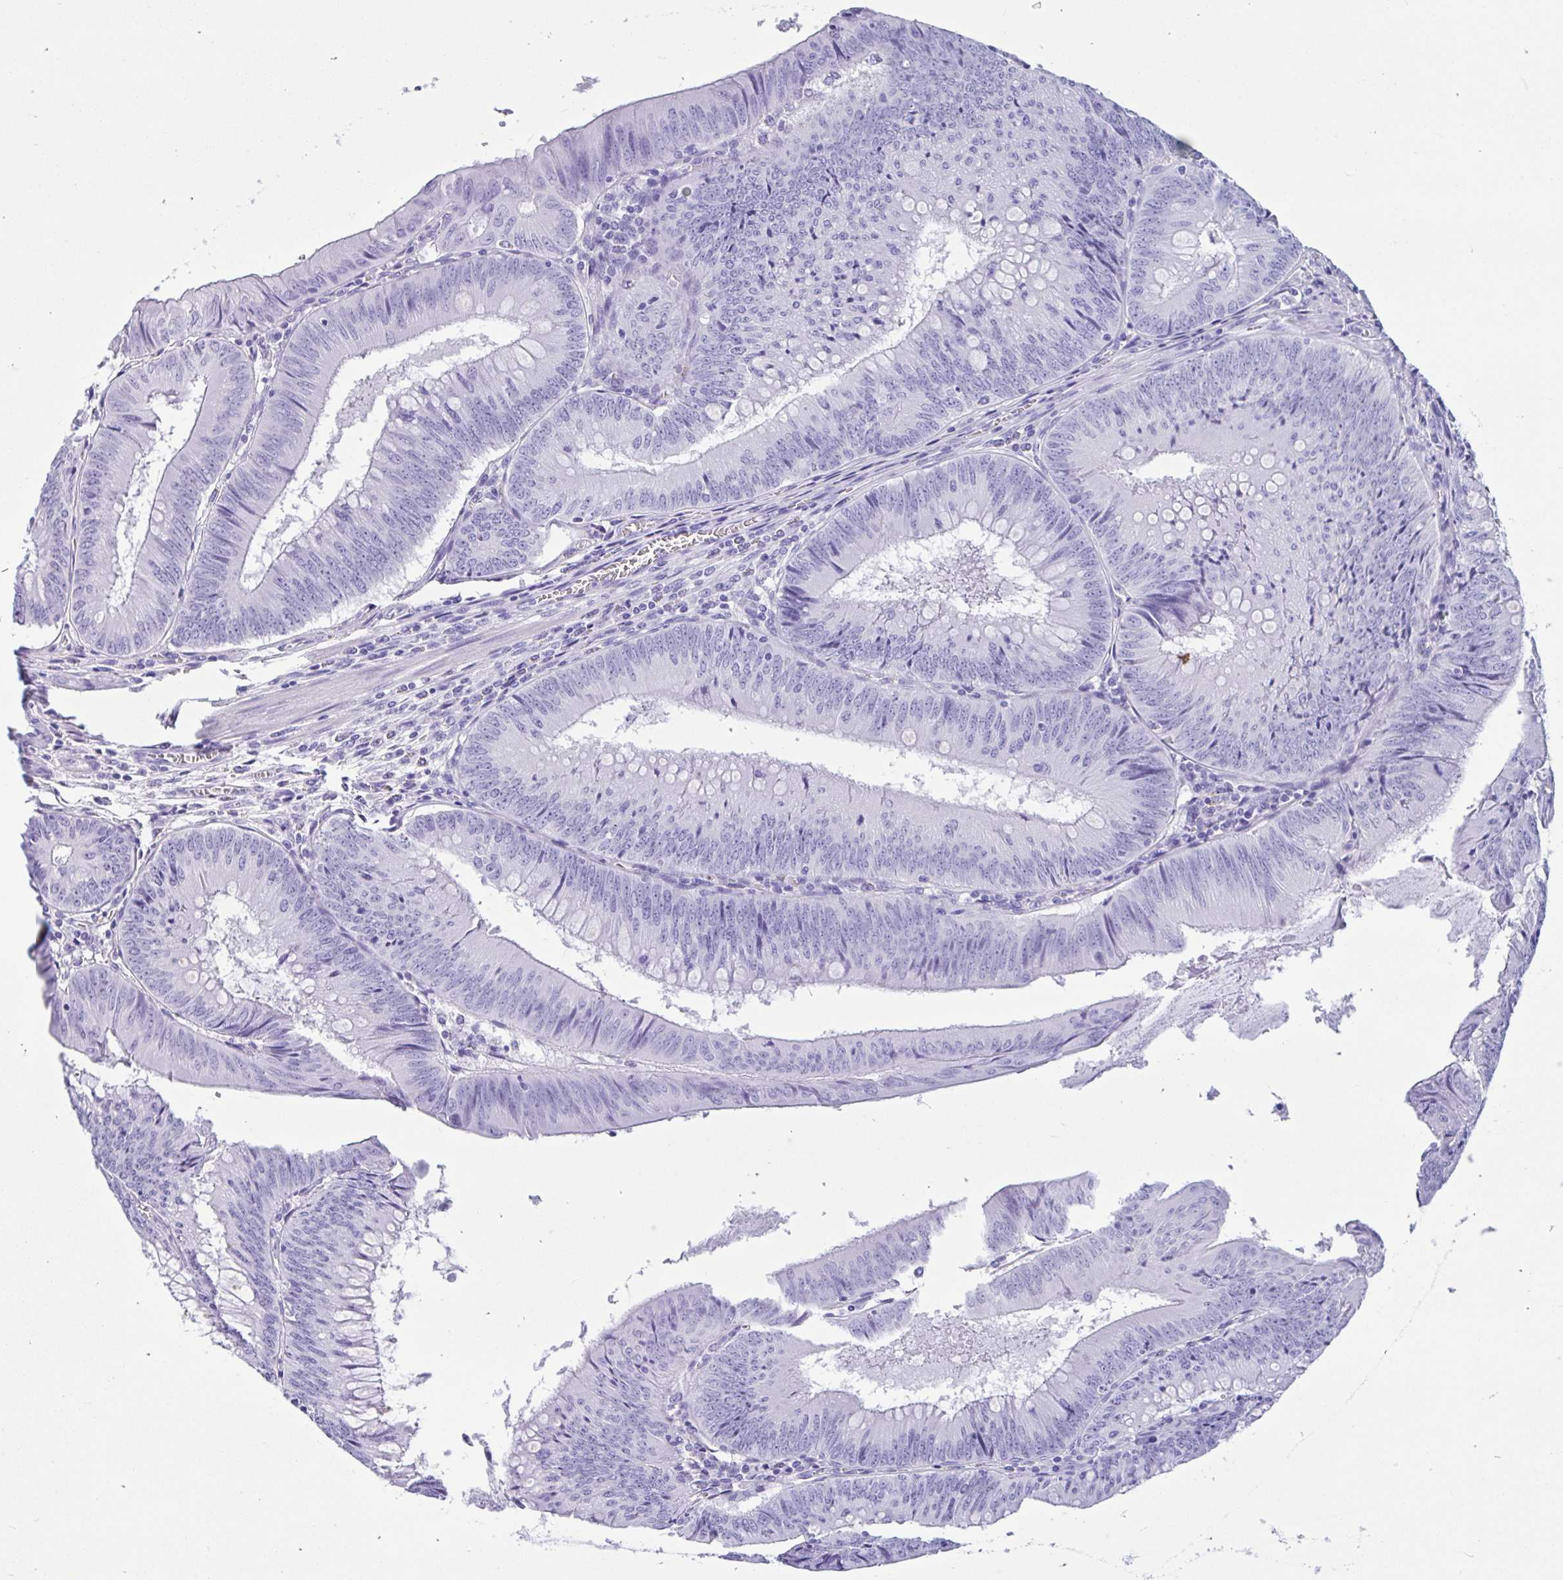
{"staining": {"intensity": "negative", "quantity": "none", "location": "none"}, "tissue": "colorectal cancer", "cell_type": "Tumor cells", "image_type": "cancer", "snomed": [{"axis": "morphology", "description": "Adenocarcinoma, NOS"}, {"axis": "topography", "description": "Rectum"}], "caption": "Tumor cells show no significant protein expression in adenocarcinoma (colorectal).", "gene": "IAPP", "patient": {"sex": "female", "age": 72}}